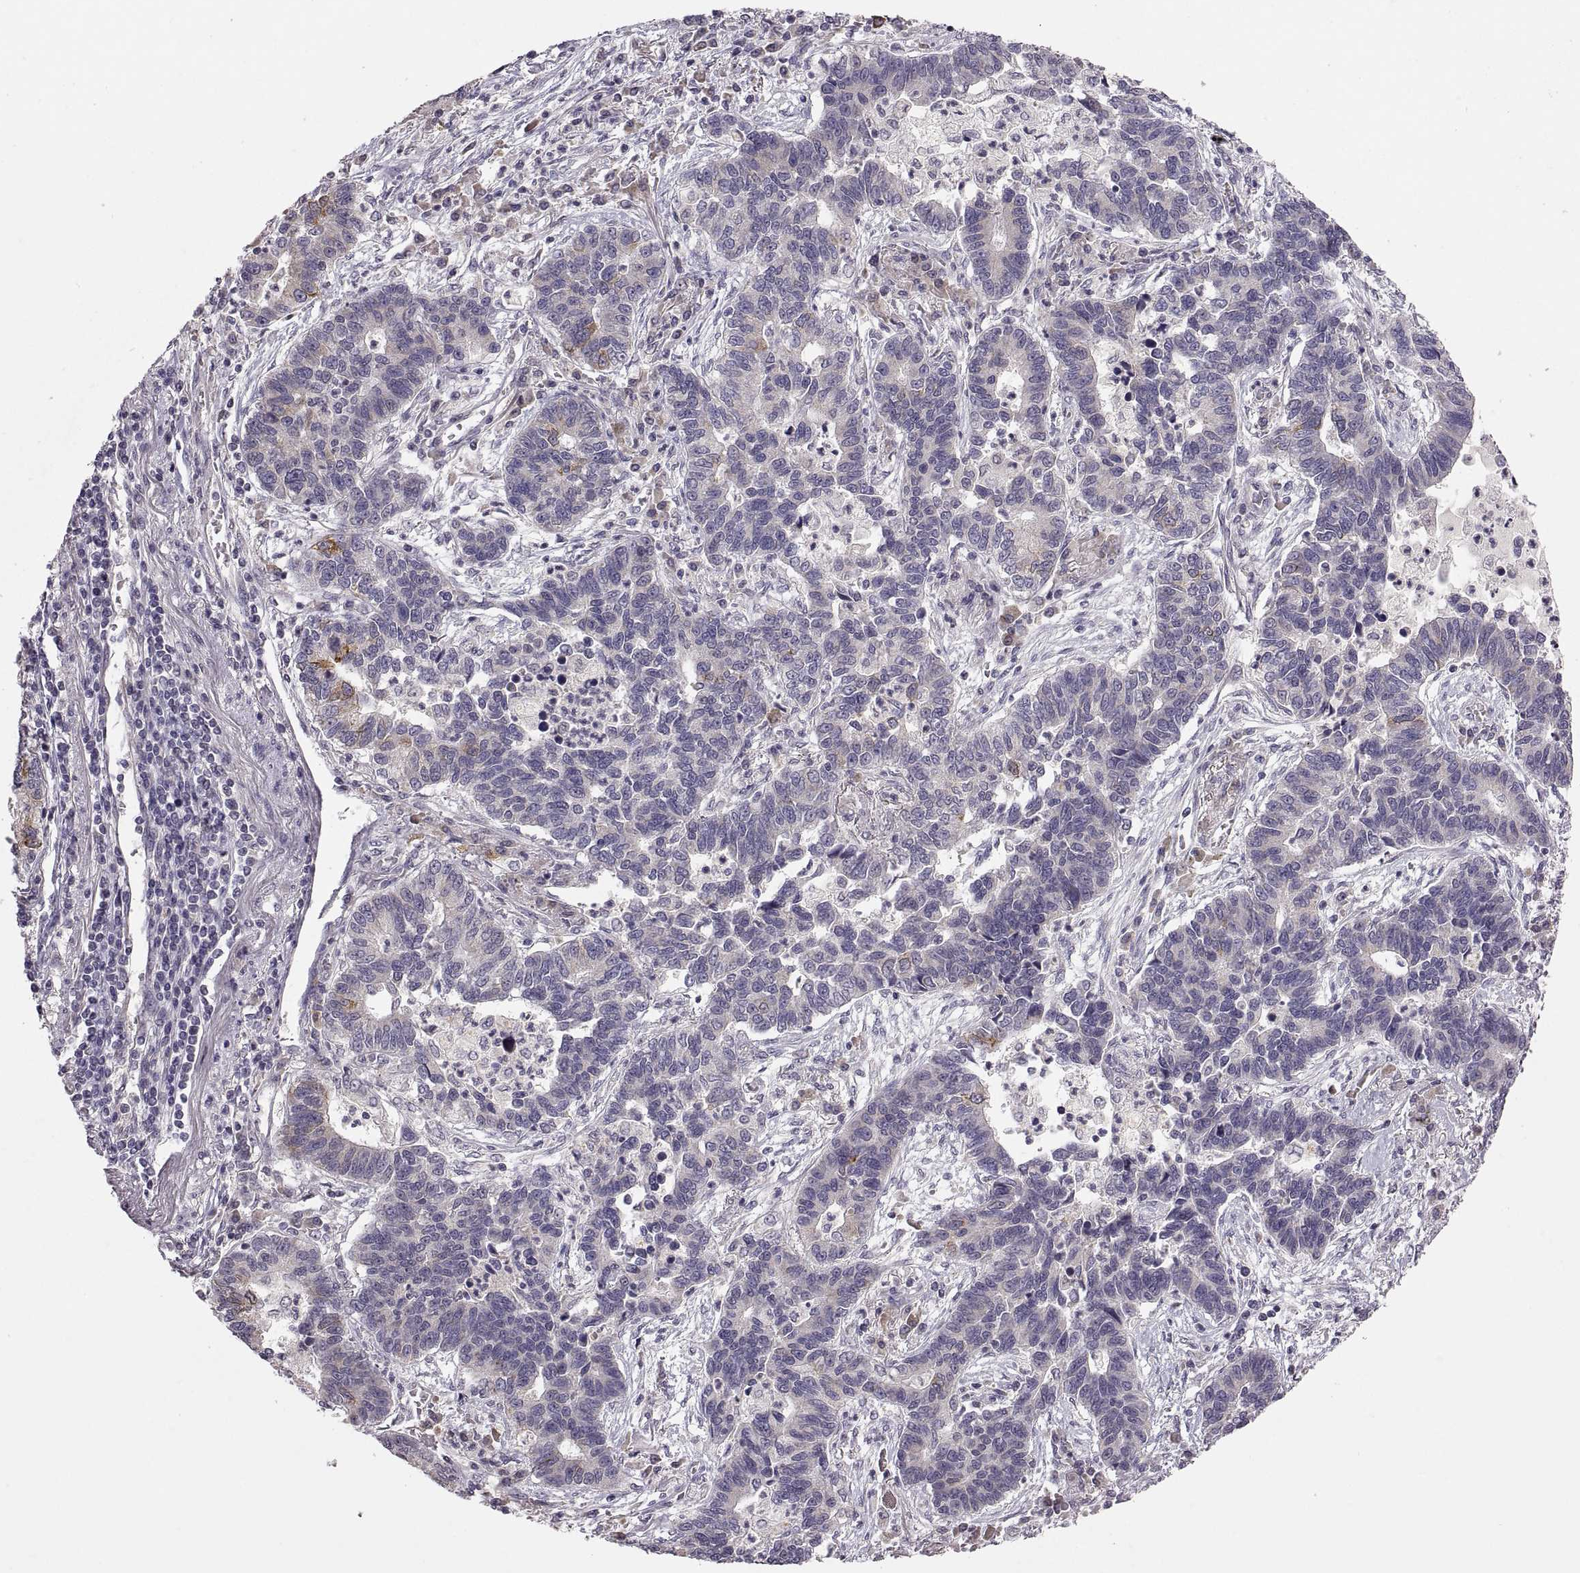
{"staining": {"intensity": "moderate", "quantity": "<25%", "location": "cytoplasmic/membranous"}, "tissue": "lung cancer", "cell_type": "Tumor cells", "image_type": "cancer", "snomed": [{"axis": "morphology", "description": "Adenocarcinoma, NOS"}, {"axis": "topography", "description": "Lung"}], "caption": "Moderate cytoplasmic/membranous protein positivity is appreciated in about <25% of tumor cells in lung adenocarcinoma. The staining was performed using DAB to visualize the protein expression in brown, while the nuclei were stained in blue with hematoxylin (Magnification: 20x).", "gene": "HMGCR", "patient": {"sex": "female", "age": 57}}